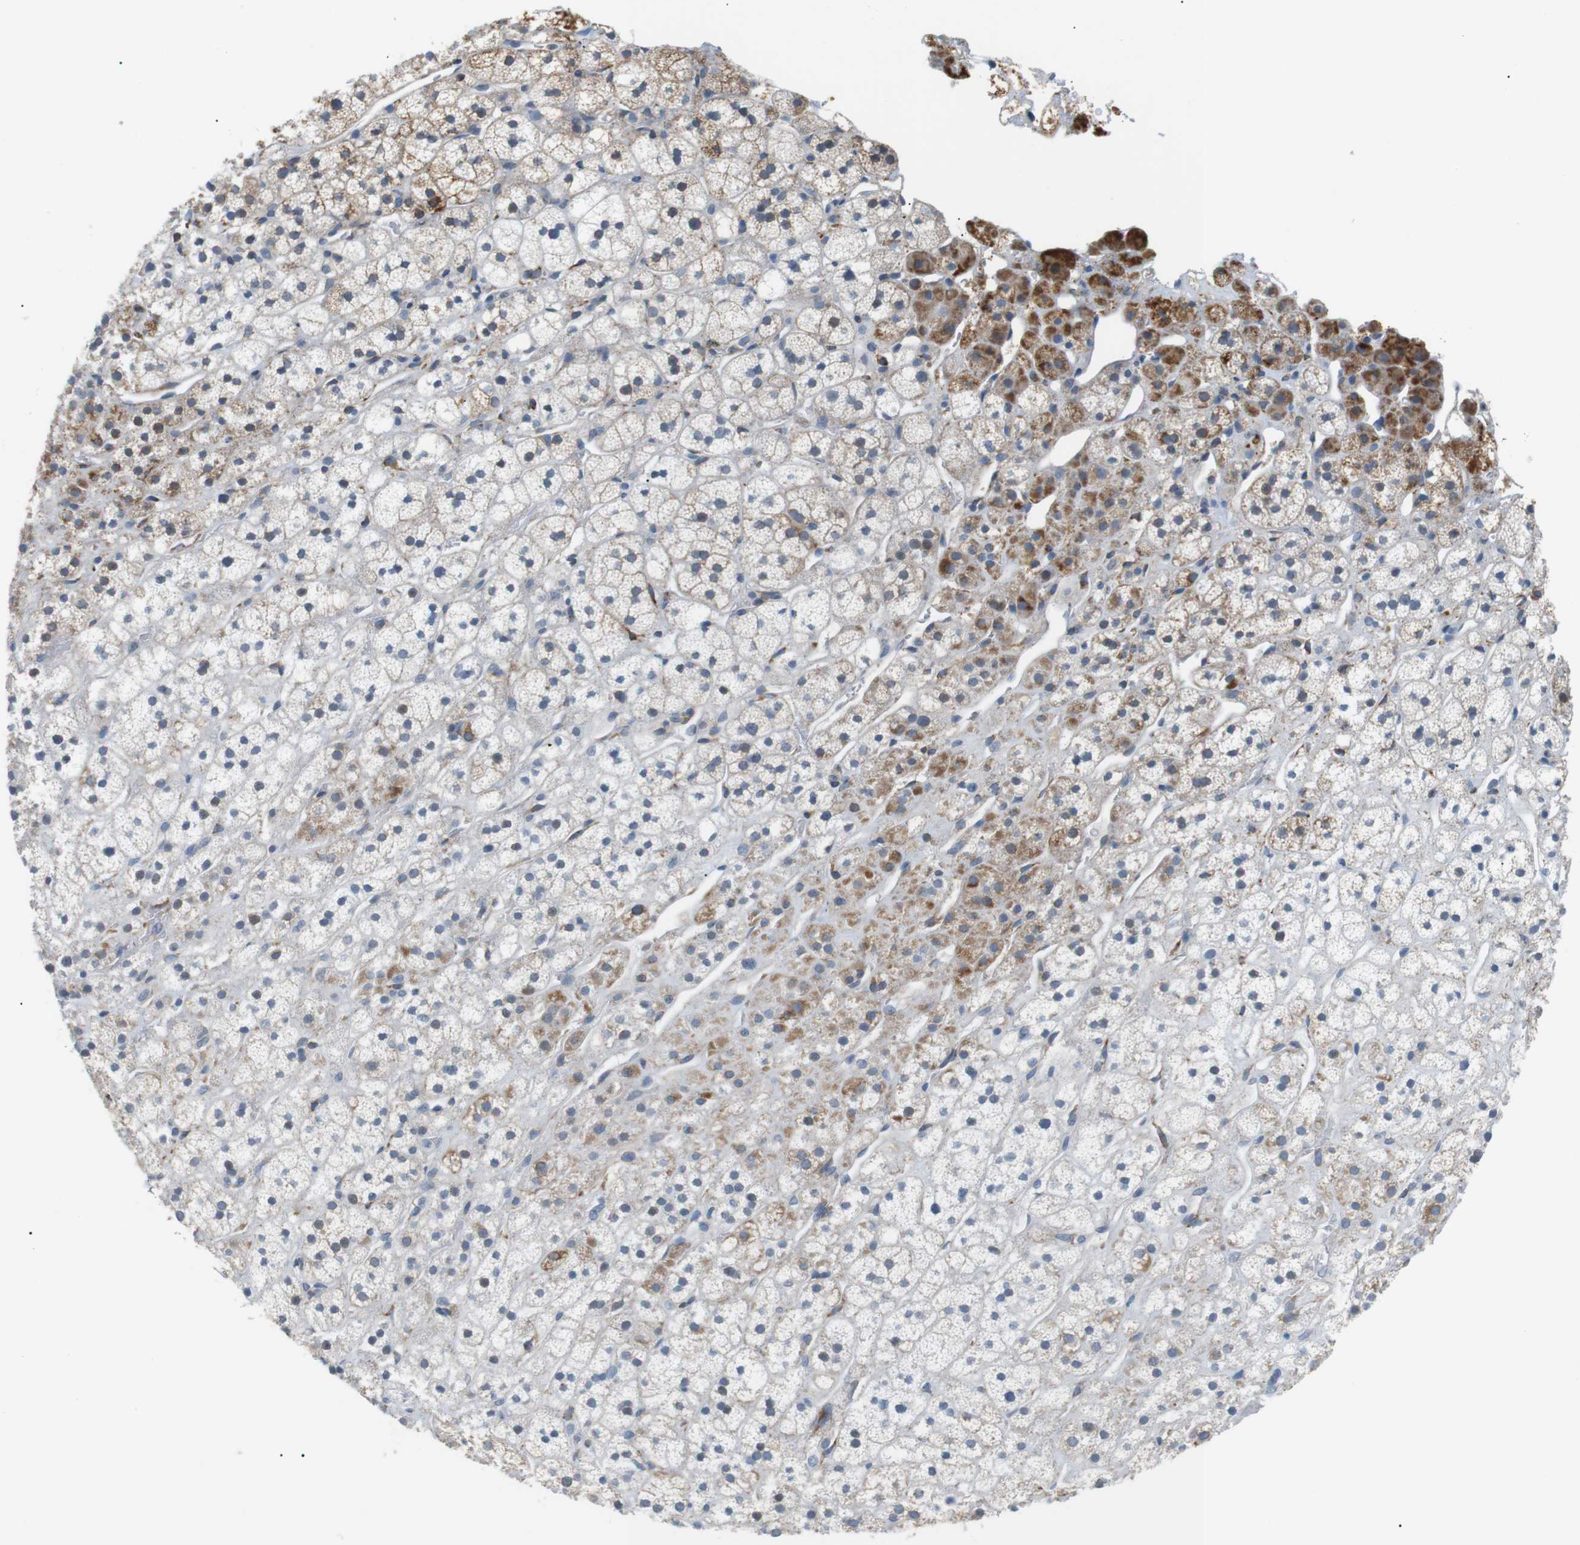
{"staining": {"intensity": "weak", "quantity": ">75%", "location": "cytoplasmic/membranous"}, "tissue": "adrenal gland", "cell_type": "Glandular cells", "image_type": "normal", "snomed": [{"axis": "morphology", "description": "Normal tissue, NOS"}, {"axis": "topography", "description": "Adrenal gland"}], "caption": "Glandular cells show low levels of weak cytoplasmic/membranous positivity in approximately >75% of cells in benign human adrenal gland.", "gene": "MTARC2", "patient": {"sex": "male", "age": 56}}